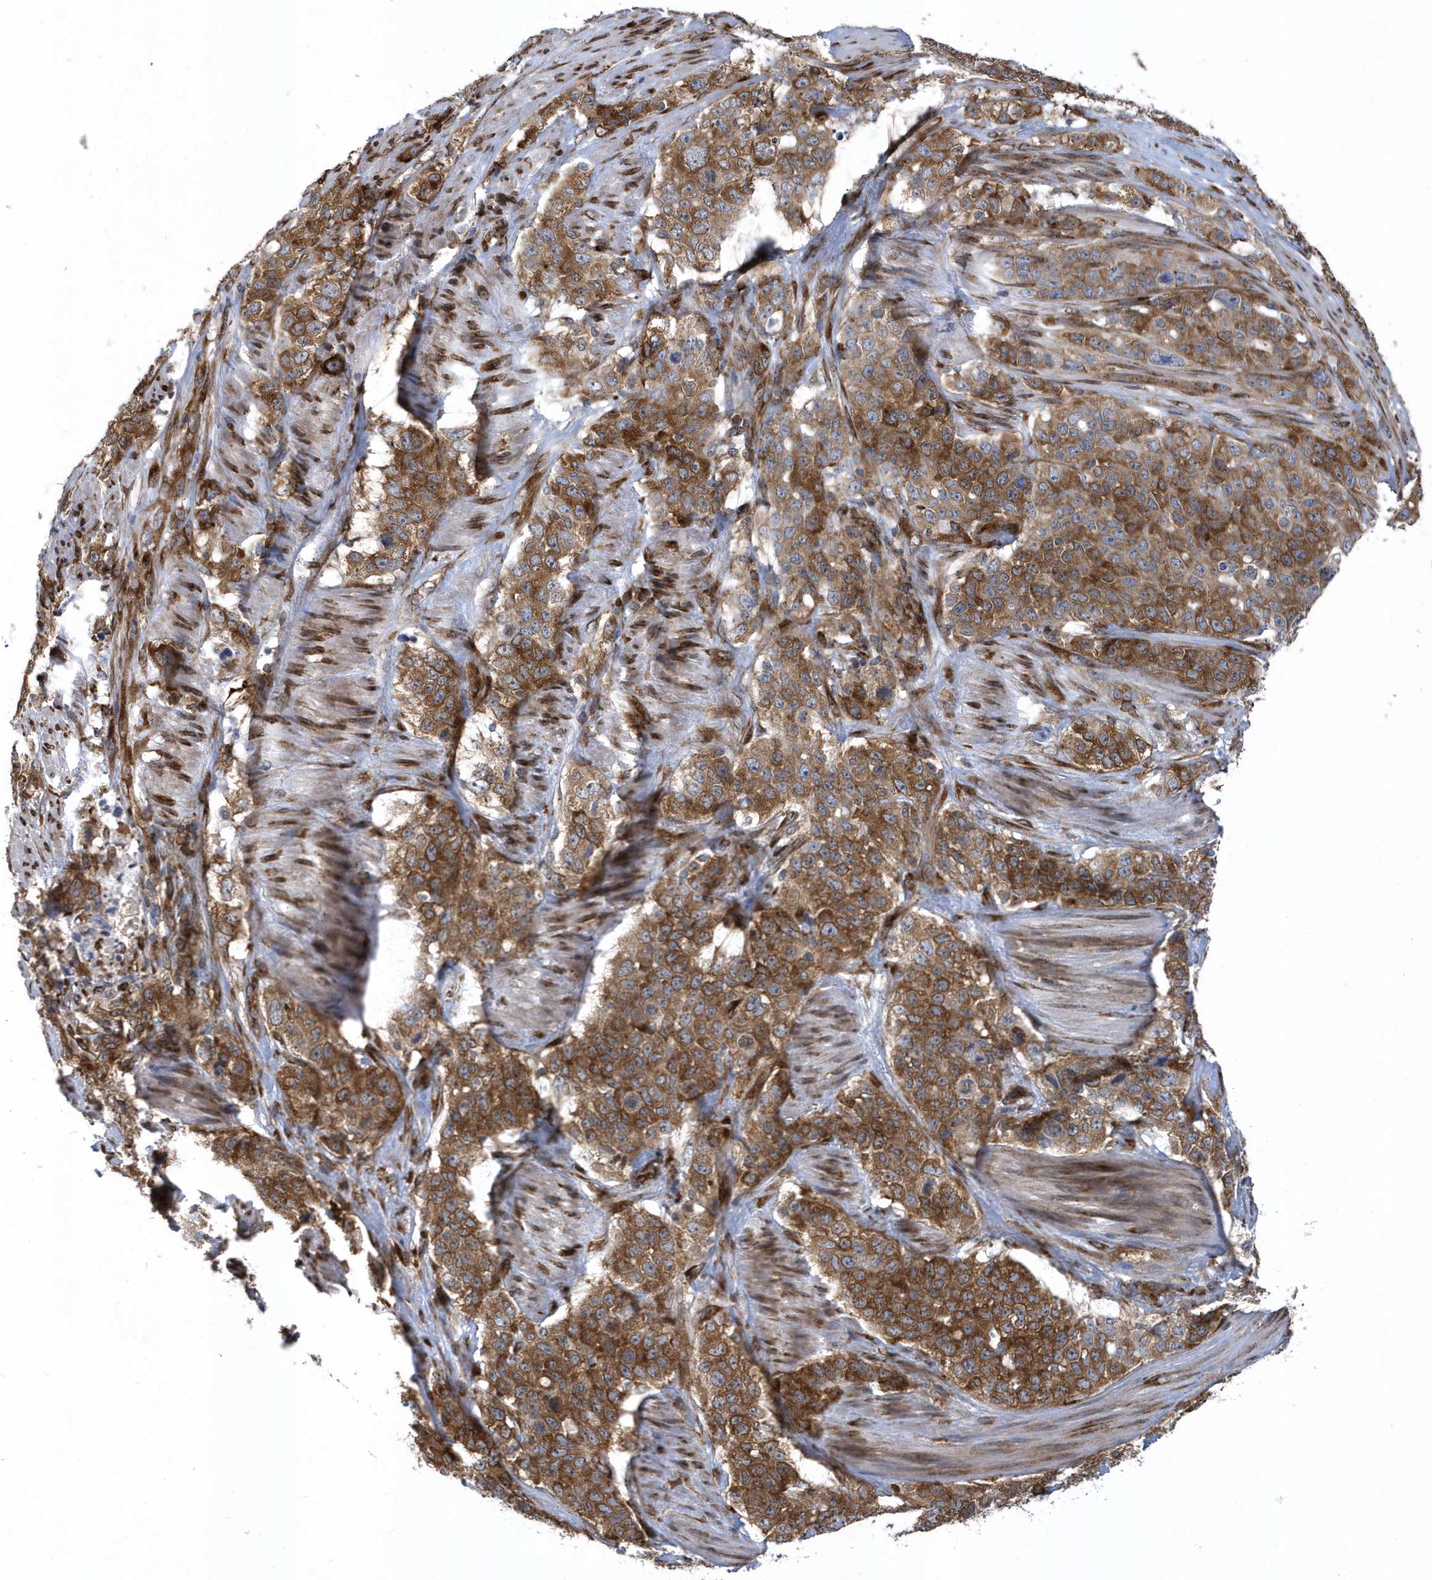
{"staining": {"intensity": "moderate", "quantity": ">75%", "location": "cytoplasmic/membranous"}, "tissue": "stomach cancer", "cell_type": "Tumor cells", "image_type": "cancer", "snomed": [{"axis": "morphology", "description": "Adenocarcinoma, NOS"}, {"axis": "topography", "description": "Stomach"}], "caption": "The immunohistochemical stain shows moderate cytoplasmic/membranous expression in tumor cells of stomach cancer (adenocarcinoma) tissue.", "gene": "PHF1", "patient": {"sex": "male", "age": 48}}